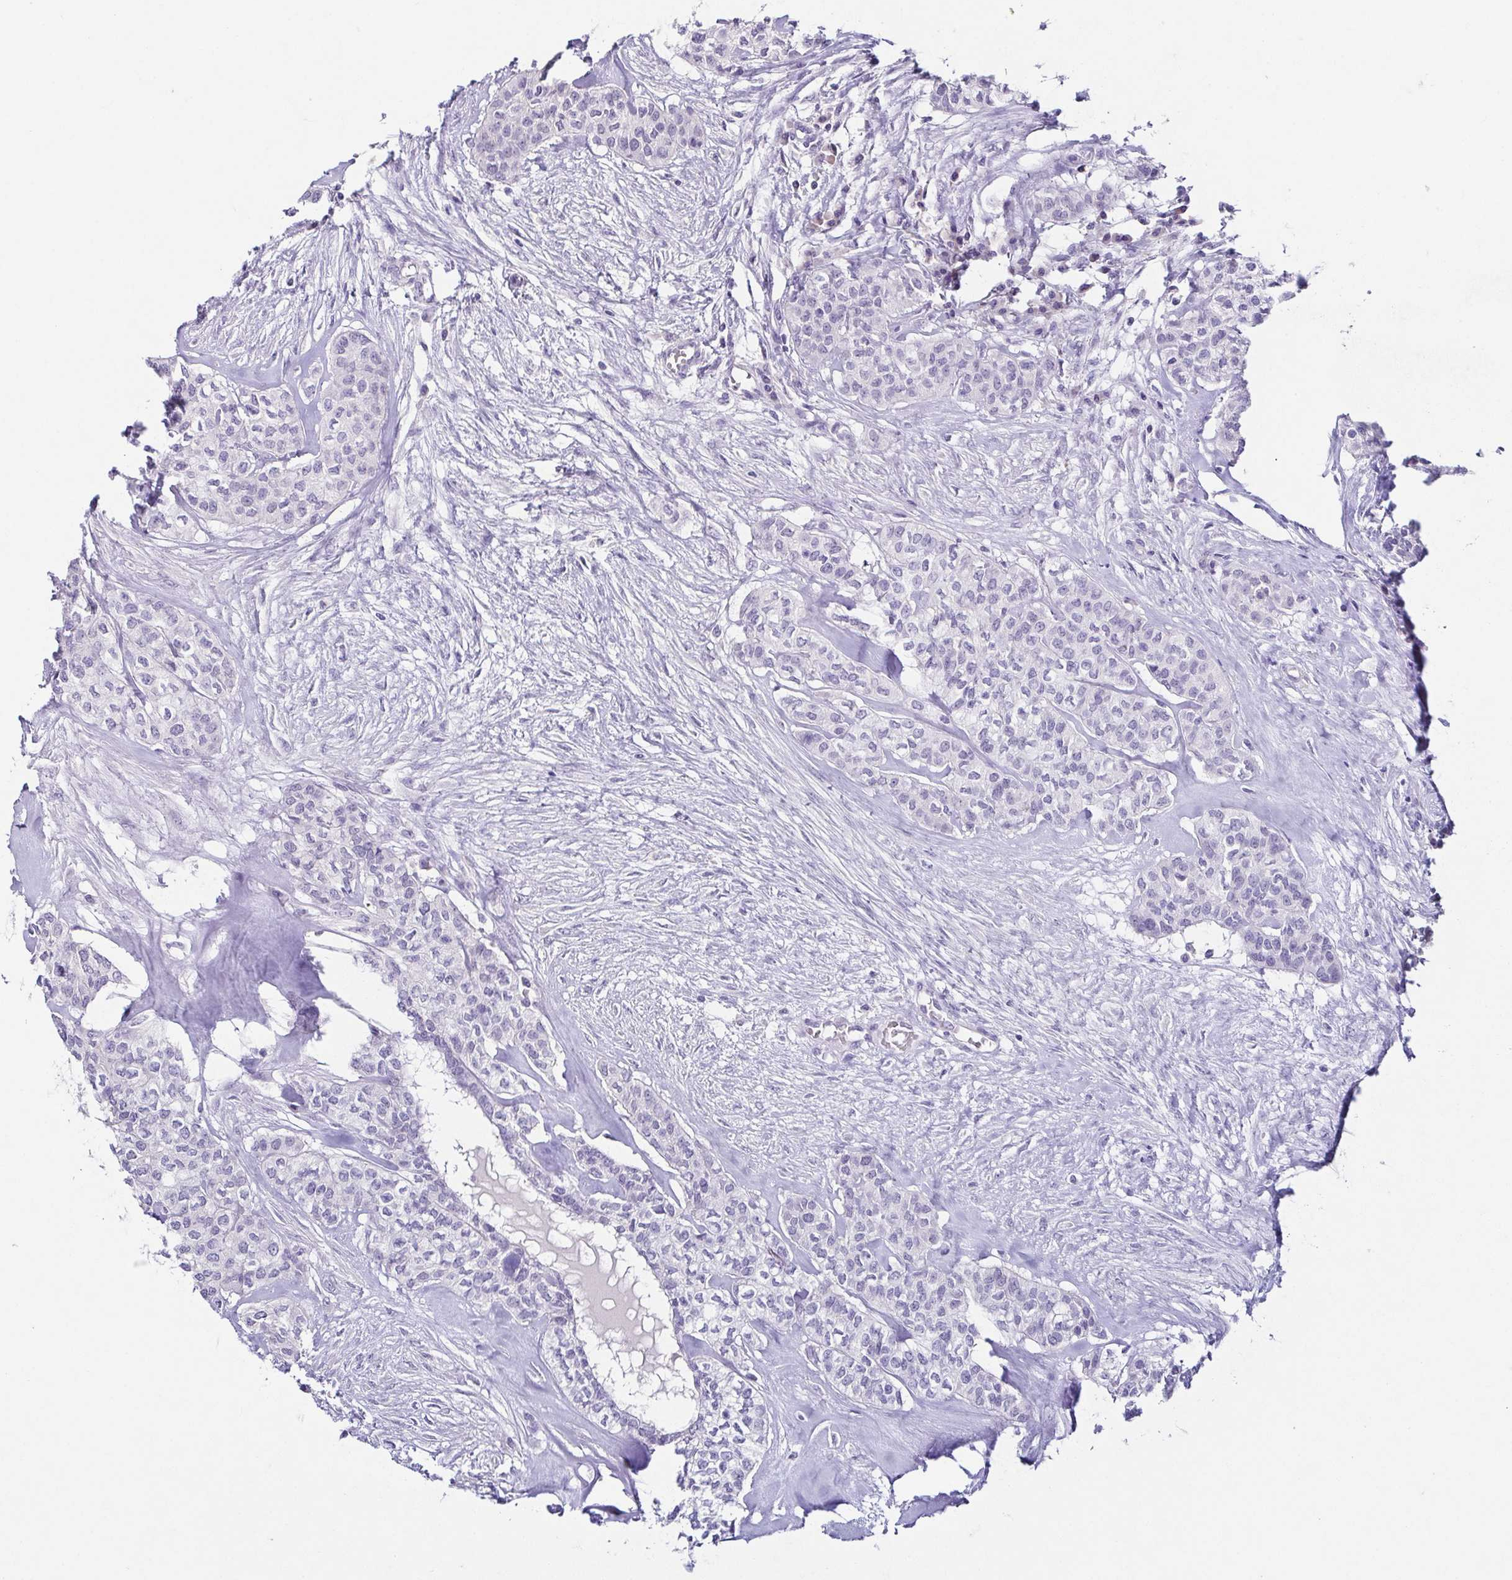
{"staining": {"intensity": "negative", "quantity": "none", "location": "none"}, "tissue": "head and neck cancer", "cell_type": "Tumor cells", "image_type": "cancer", "snomed": [{"axis": "morphology", "description": "Adenocarcinoma, NOS"}, {"axis": "topography", "description": "Head-Neck"}], "caption": "IHC of human head and neck cancer (adenocarcinoma) reveals no positivity in tumor cells.", "gene": "TP73", "patient": {"sex": "male", "age": 81}}